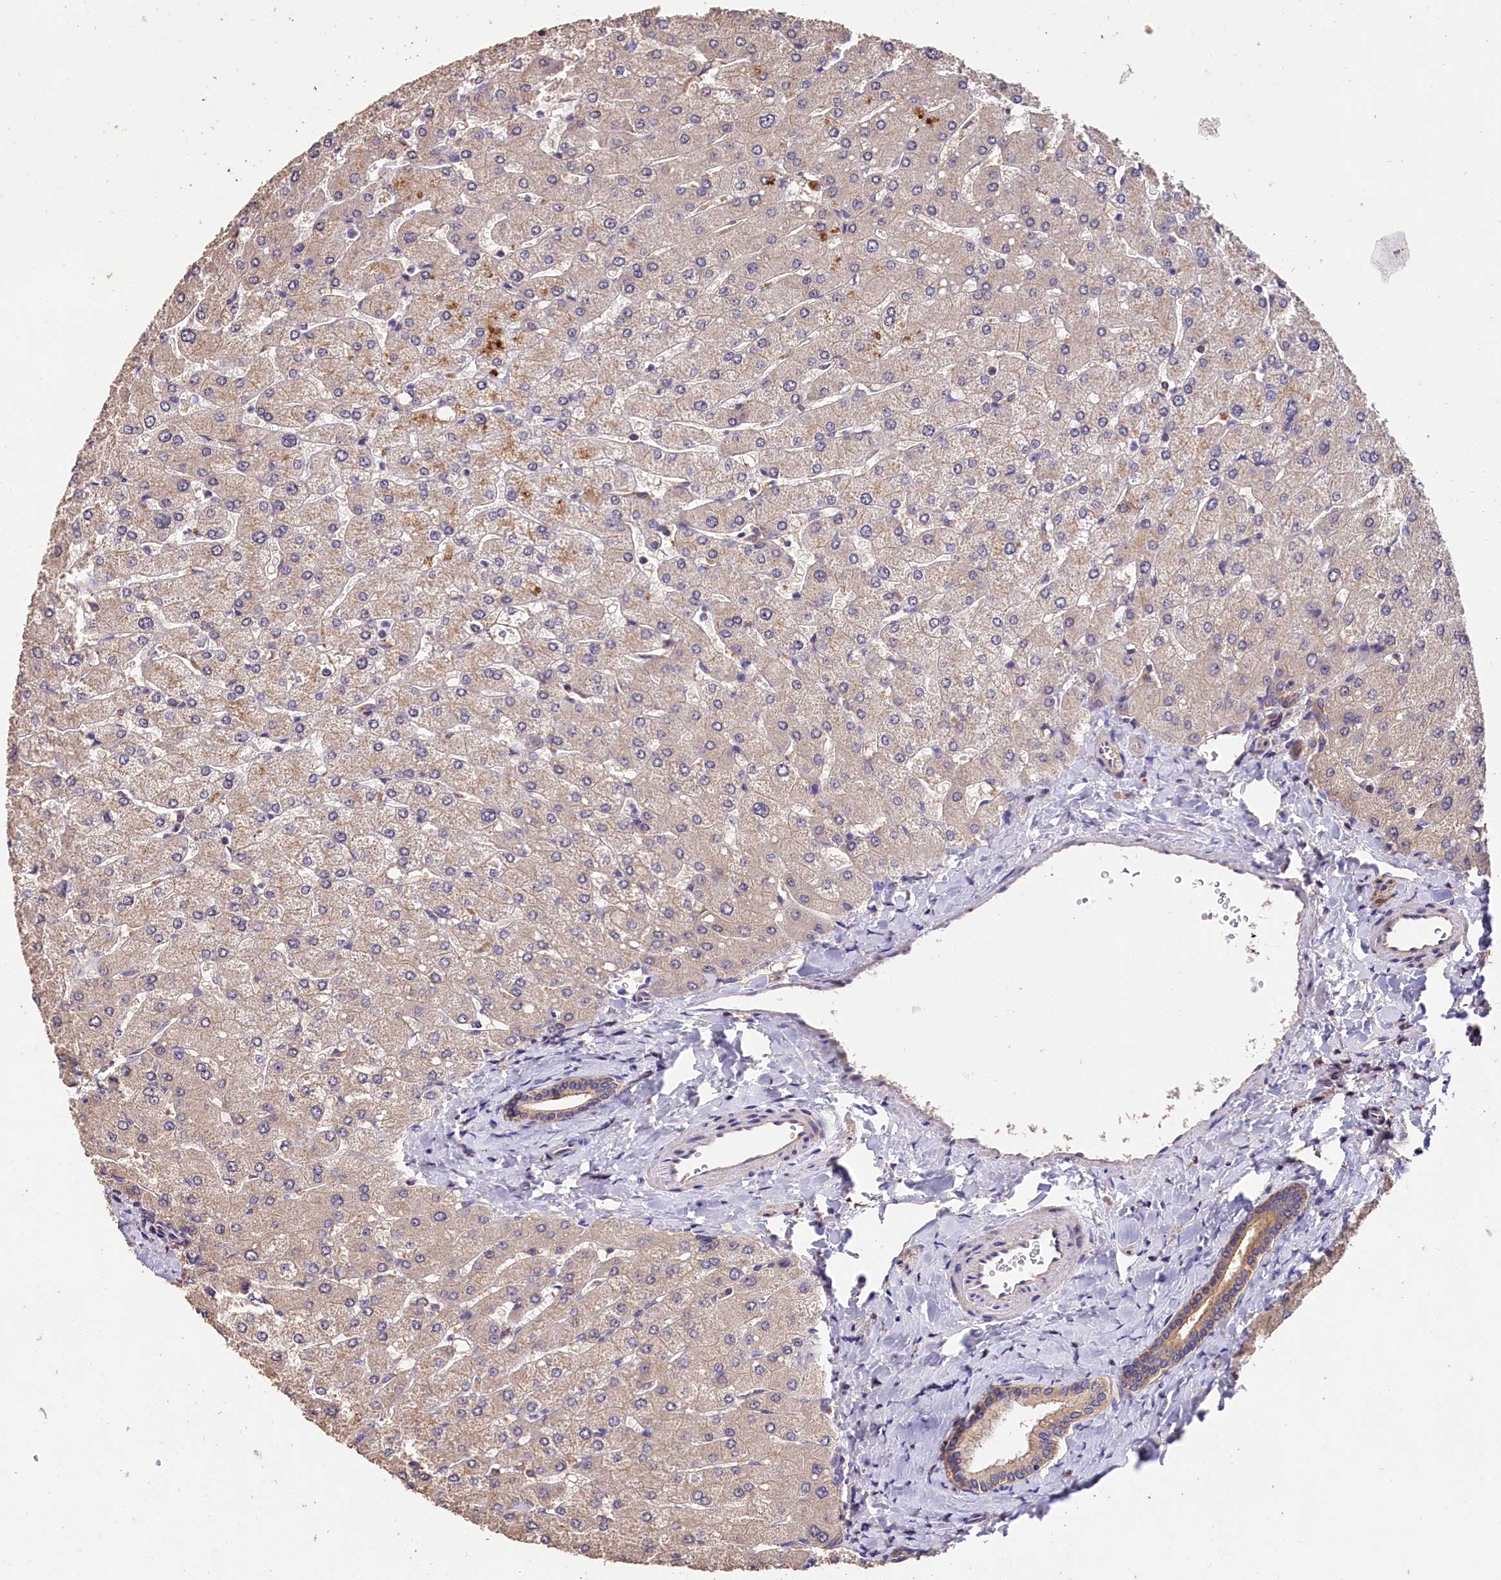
{"staining": {"intensity": "weak", "quantity": "25%-75%", "location": "cytoplasmic/membranous"}, "tissue": "liver", "cell_type": "Cholangiocytes", "image_type": "normal", "snomed": [{"axis": "morphology", "description": "Normal tissue, NOS"}, {"axis": "topography", "description": "Liver"}], "caption": "Immunohistochemistry of normal liver reveals low levels of weak cytoplasmic/membranous expression in about 25%-75% of cholangiocytes. The protein is shown in brown color, while the nuclei are stained blue.", "gene": "OAS3", "patient": {"sex": "male", "age": 55}}